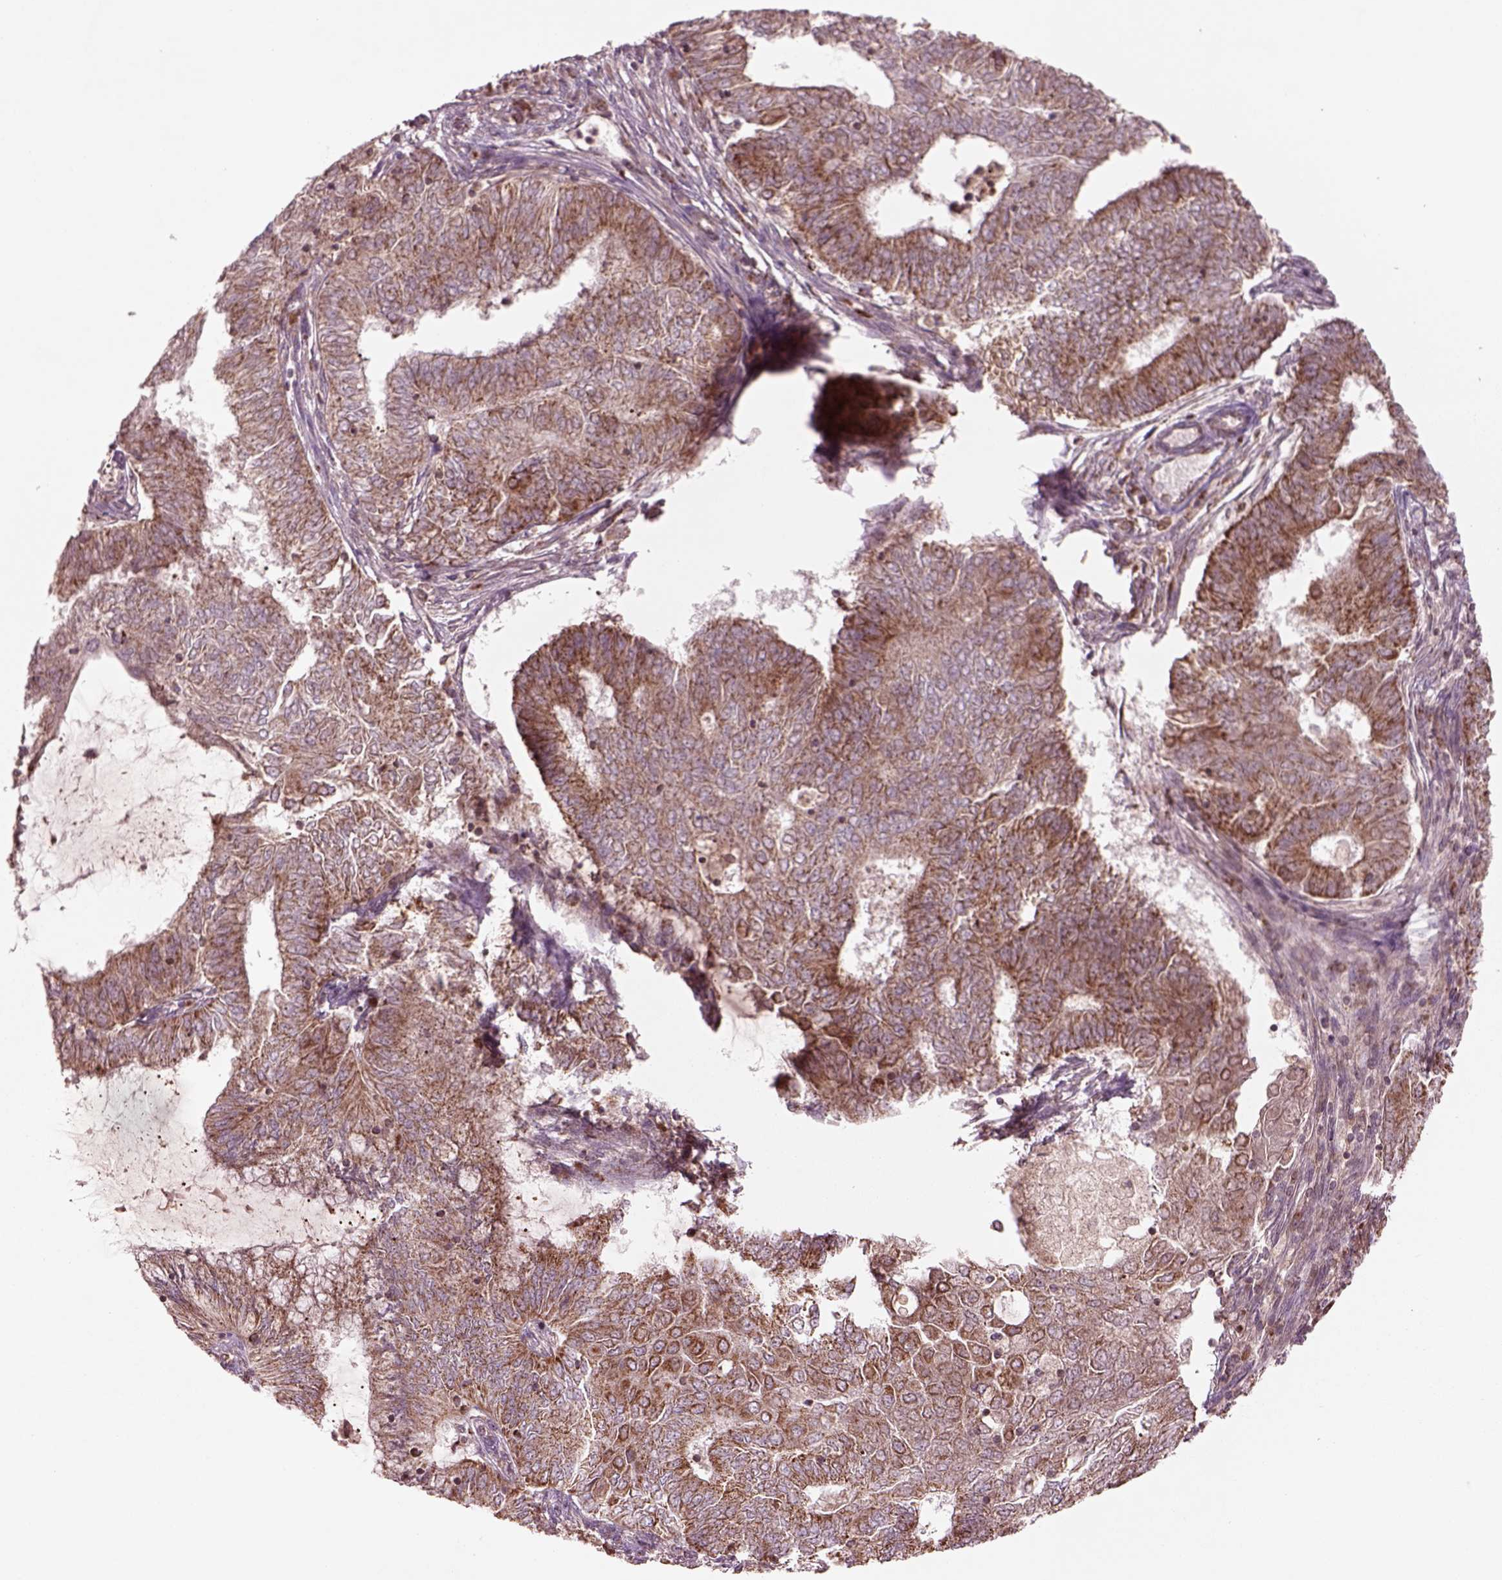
{"staining": {"intensity": "moderate", "quantity": ">75%", "location": "cytoplasmic/membranous"}, "tissue": "endometrial cancer", "cell_type": "Tumor cells", "image_type": "cancer", "snomed": [{"axis": "morphology", "description": "Adenocarcinoma, NOS"}, {"axis": "topography", "description": "Endometrium"}], "caption": "Endometrial adenocarcinoma was stained to show a protein in brown. There is medium levels of moderate cytoplasmic/membranous staining in approximately >75% of tumor cells.", "gene": "SLC25A5", "patient": {"sex": "female", "age": 62}}